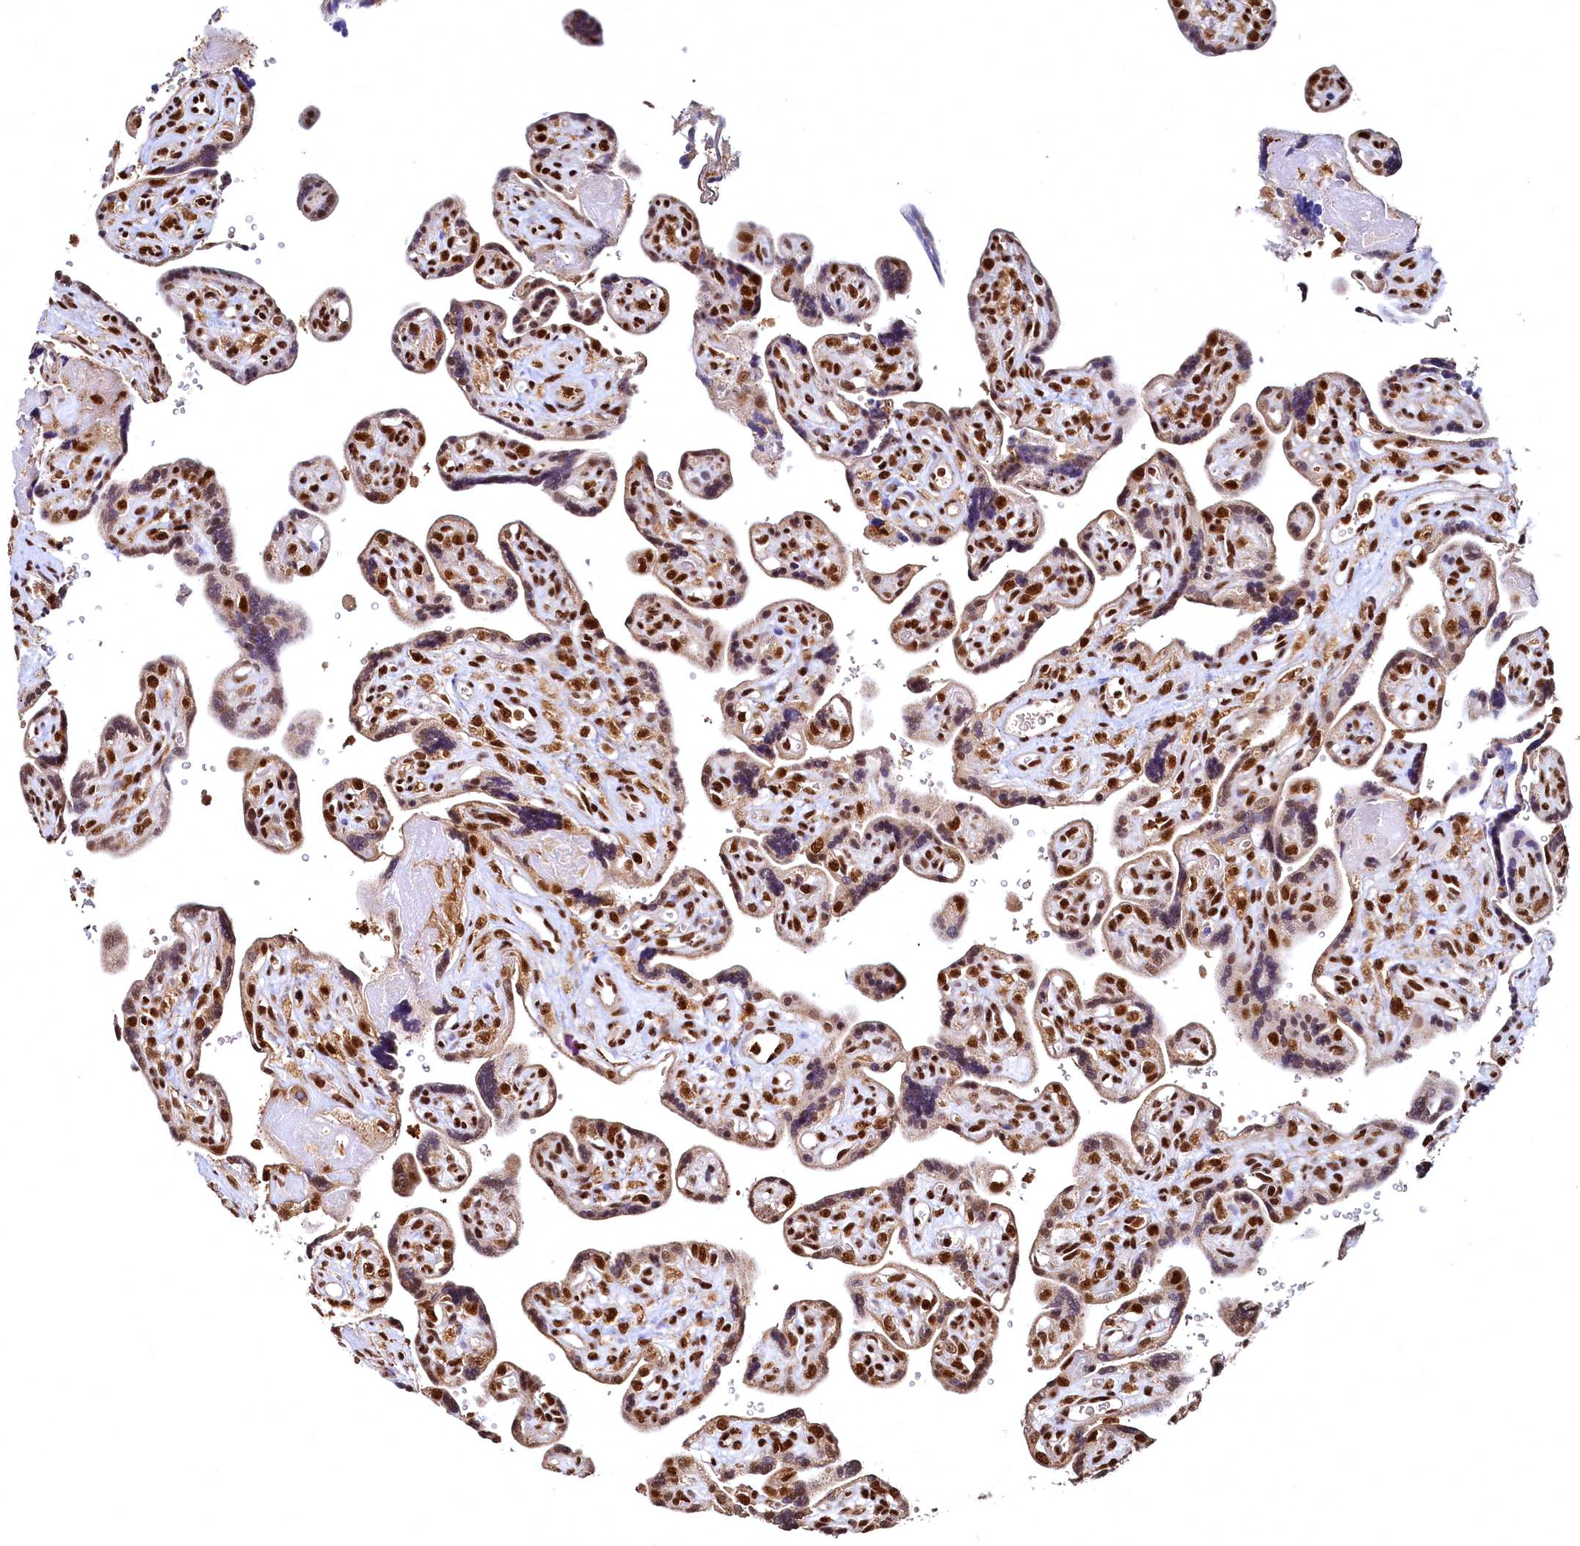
{"staining": {"intensity": "strong", "quantity": "25%-75%", "location": "cytoplasmic/membranous,nuclear"}, "tissue": "placenta", "cell_type": "Trophoblastic cells", "image_type": "normal", "snomed": [{"axis": "morphology", "description": "Normal tissue, NOS"}, {"axis": "topography", "description": "Placenta"}], "caption": "IHC of normal placenta displays high levels of strong cytoplasmic/membranous,nuclear positivity in about 25%-75% of trophoblastic cells.", "gene": "RSRC2", "patient": {"sex": "female", "age": 39}}